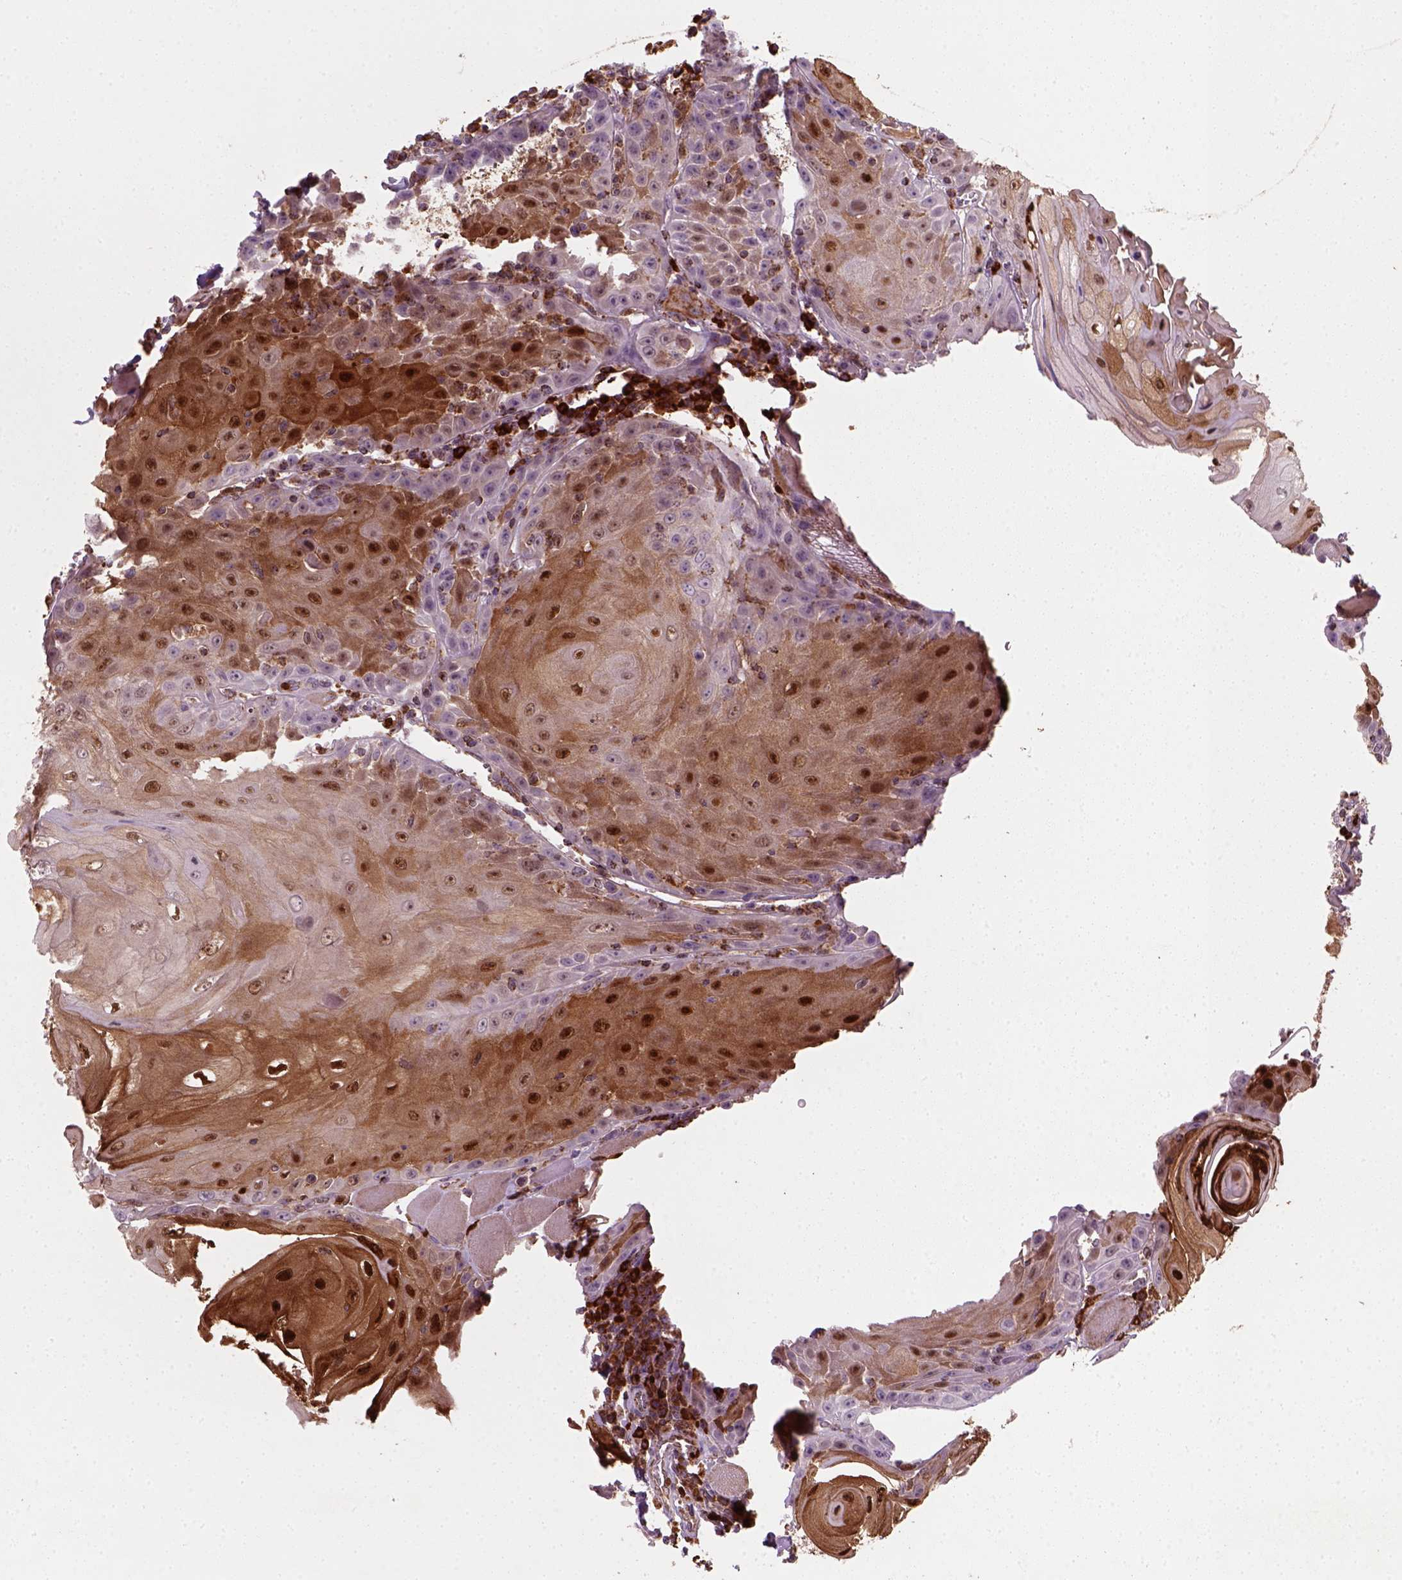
{"staining": {"intensity": "strong", "quantity": ">75%", "location": "cytoplasmic/membranous,nuclear"}, "tissue": "head and neck cancer", "cell_type": "Tumor cells", "image_type": "cancer", "snomed": [{"axis": "morphology", "description": "Squamous cell carcinoma, NOS"}, {"axis": "topography", "description": "Head-Neck"}], "caption": "DAB immunohistochemical staining of head and neck cancer exhibits strong cytoplasmic/membranous and nuclear protein expression in approximately >75% of tumor cells. The staining was performed using DAB (3,3'-diaminobenzidine), with brown indicating positive protein expression. Nuclei are stained blue with hematoxylin.", "gene": "NUDT16L1", "patient": {"sex": "male", "age": 52}}